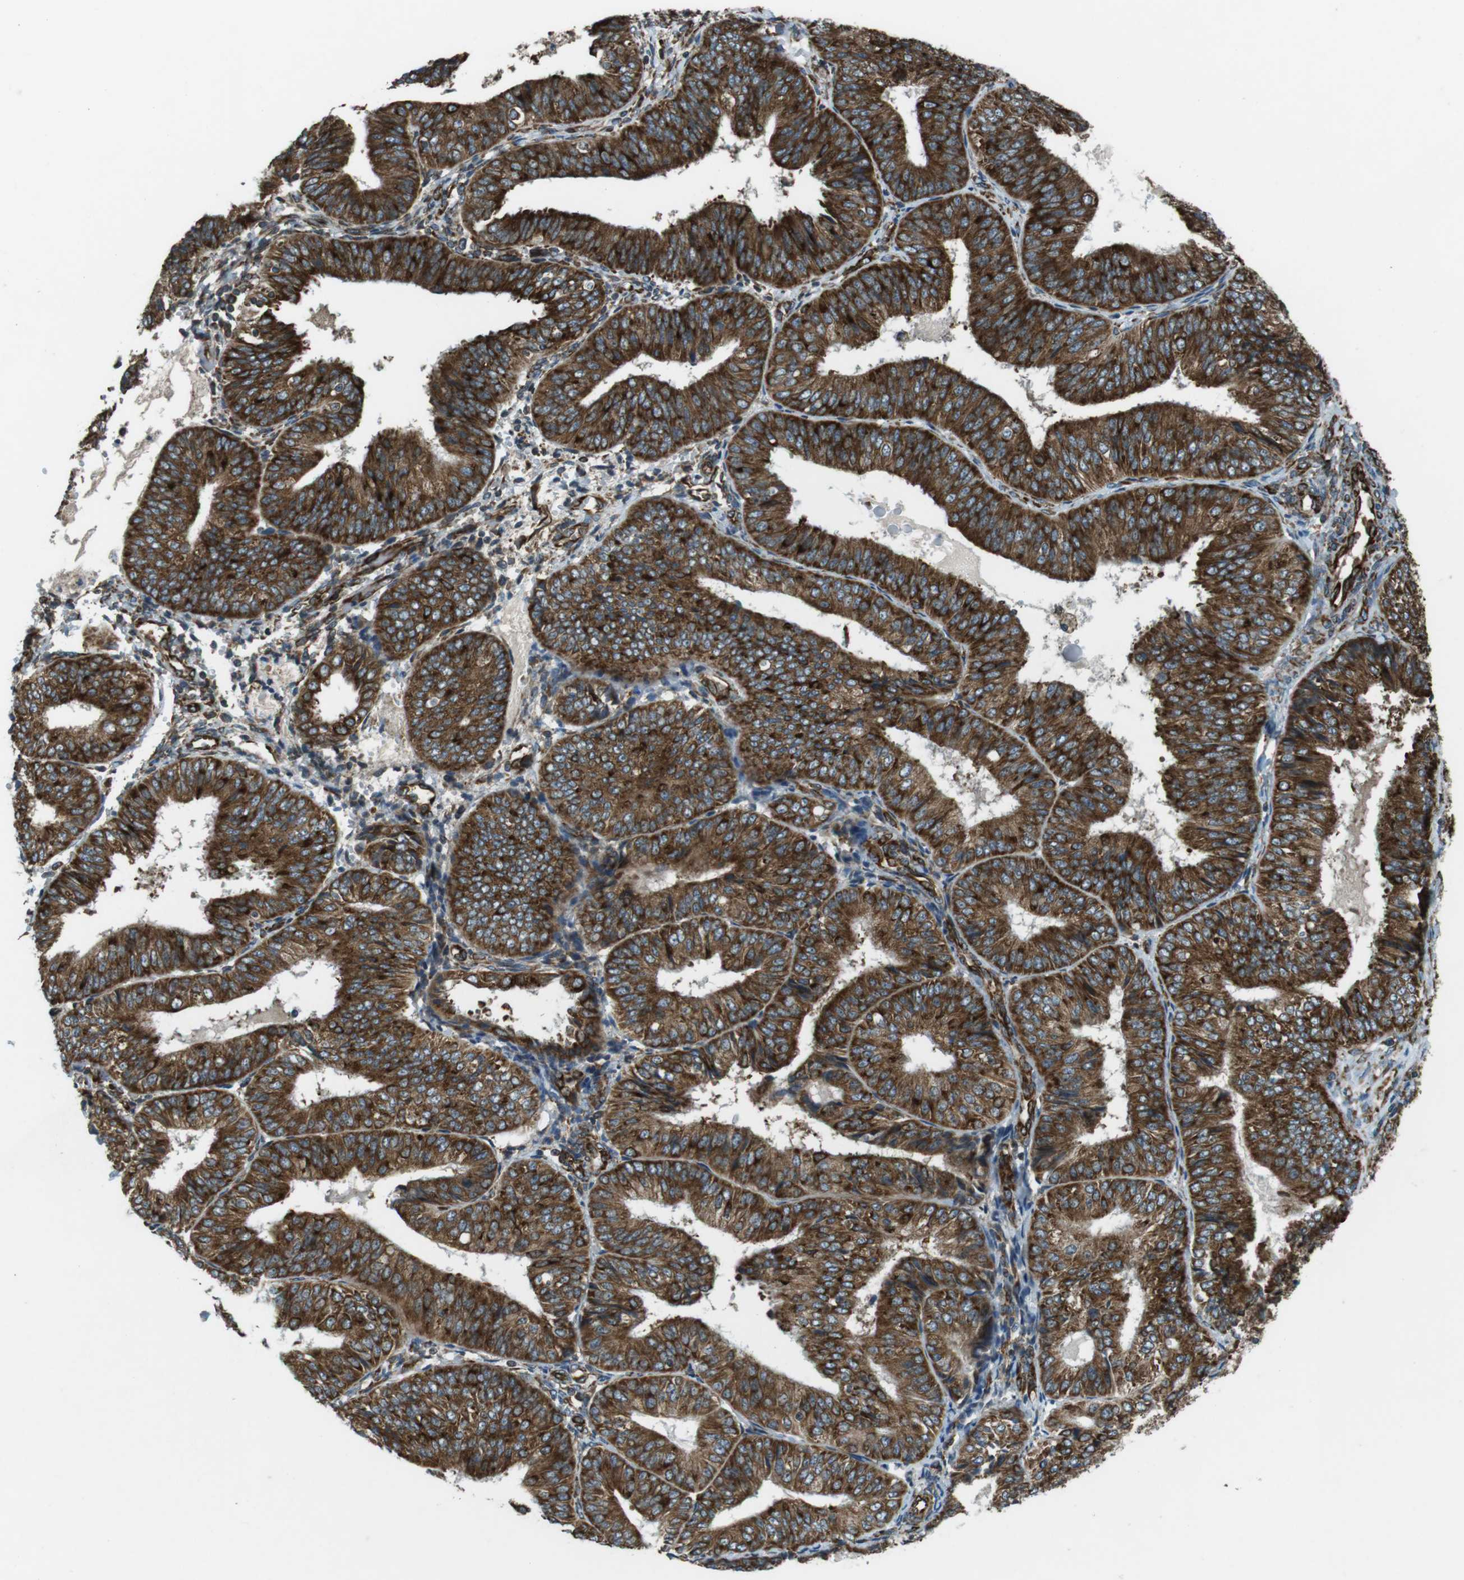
{"staining": {"intensity": "strong", "quantity": ">75%", "location": "cytoplasmic/membranous"}, "tissue": "endometrial cancer", "cell_type": "Tumor cells", "image_type": "cancer", "snomed": [{"axis": "morphology", "description": "Adenocarcinoma, NOS"}, {"axis": "topography", "description": "Endometrium"}], "caption": "Tumor cells show high levels of strong cytoplasmic/membranous staining in approximately >75% of cells in human endometrial adenocarcinoma.", "gene": "KTN1", "patient": {"sex": "female", "age": 58}}